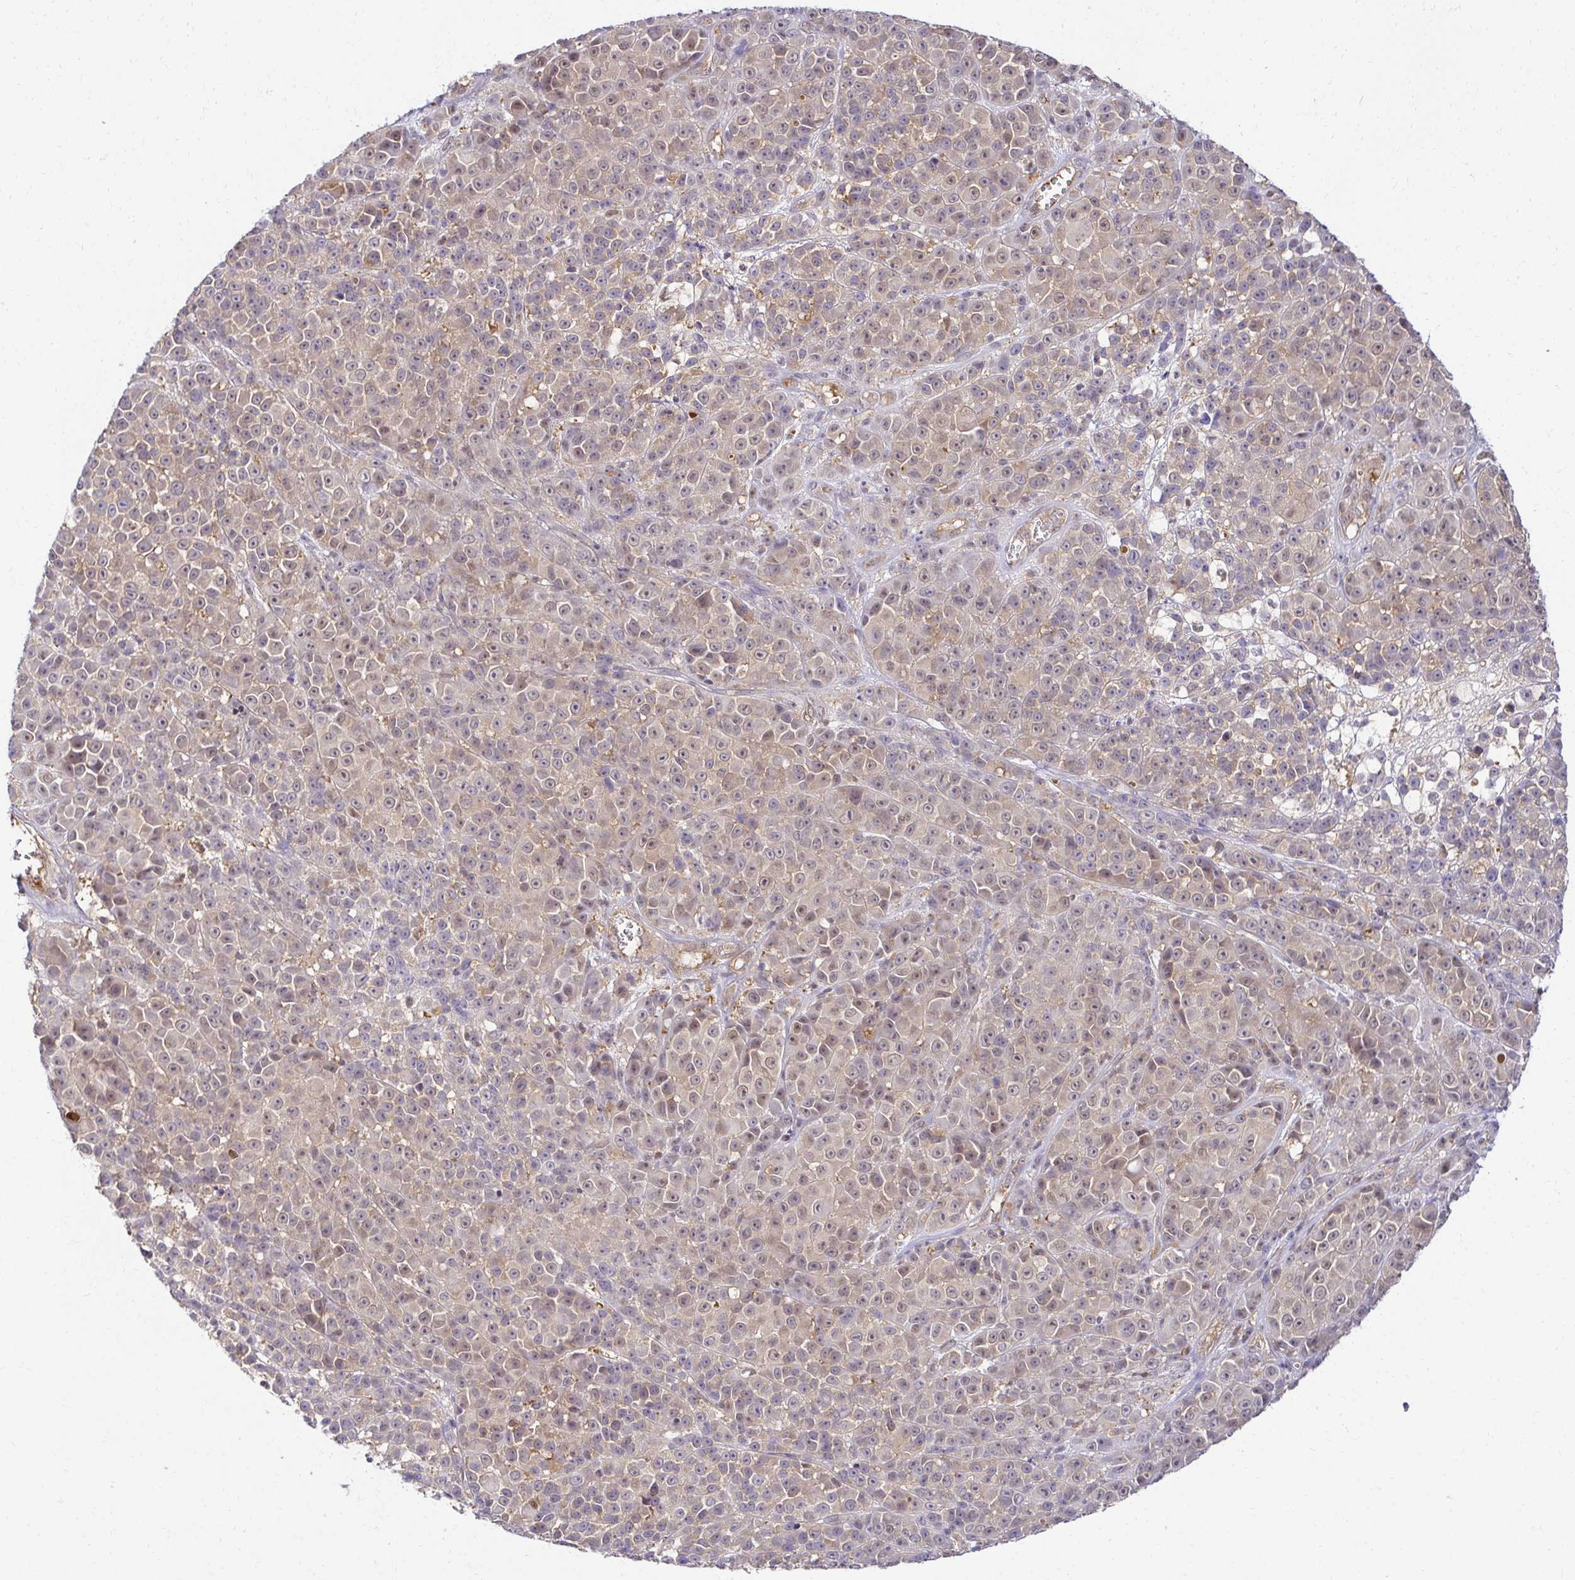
{"staining": {"intensity": "weak", "quantity": "25%-75%", "location": "cytoplasmic/membranous,nuclear"}, "tissue": "melanoma", "cell_type": "Tumor cells", "image_type": "cancer", "snomed": [{"axis": "morphology", "description": "Malignant melanoma, NOS"}, {"axis": "topography", "description": "Skin"}, {"axis": "topography", "description": "Skin of back"}], "caption": "This micrograph displays melanoma stained with immunohistochemistry to label a protein in brown. The cytoplasmic/membranous and nuclear of tumor cells show weak positivity for the protein. Nuclei are counter-stained blue.", "gene": "PSMA4", "patient": {"sex": "male", "age": 91}}